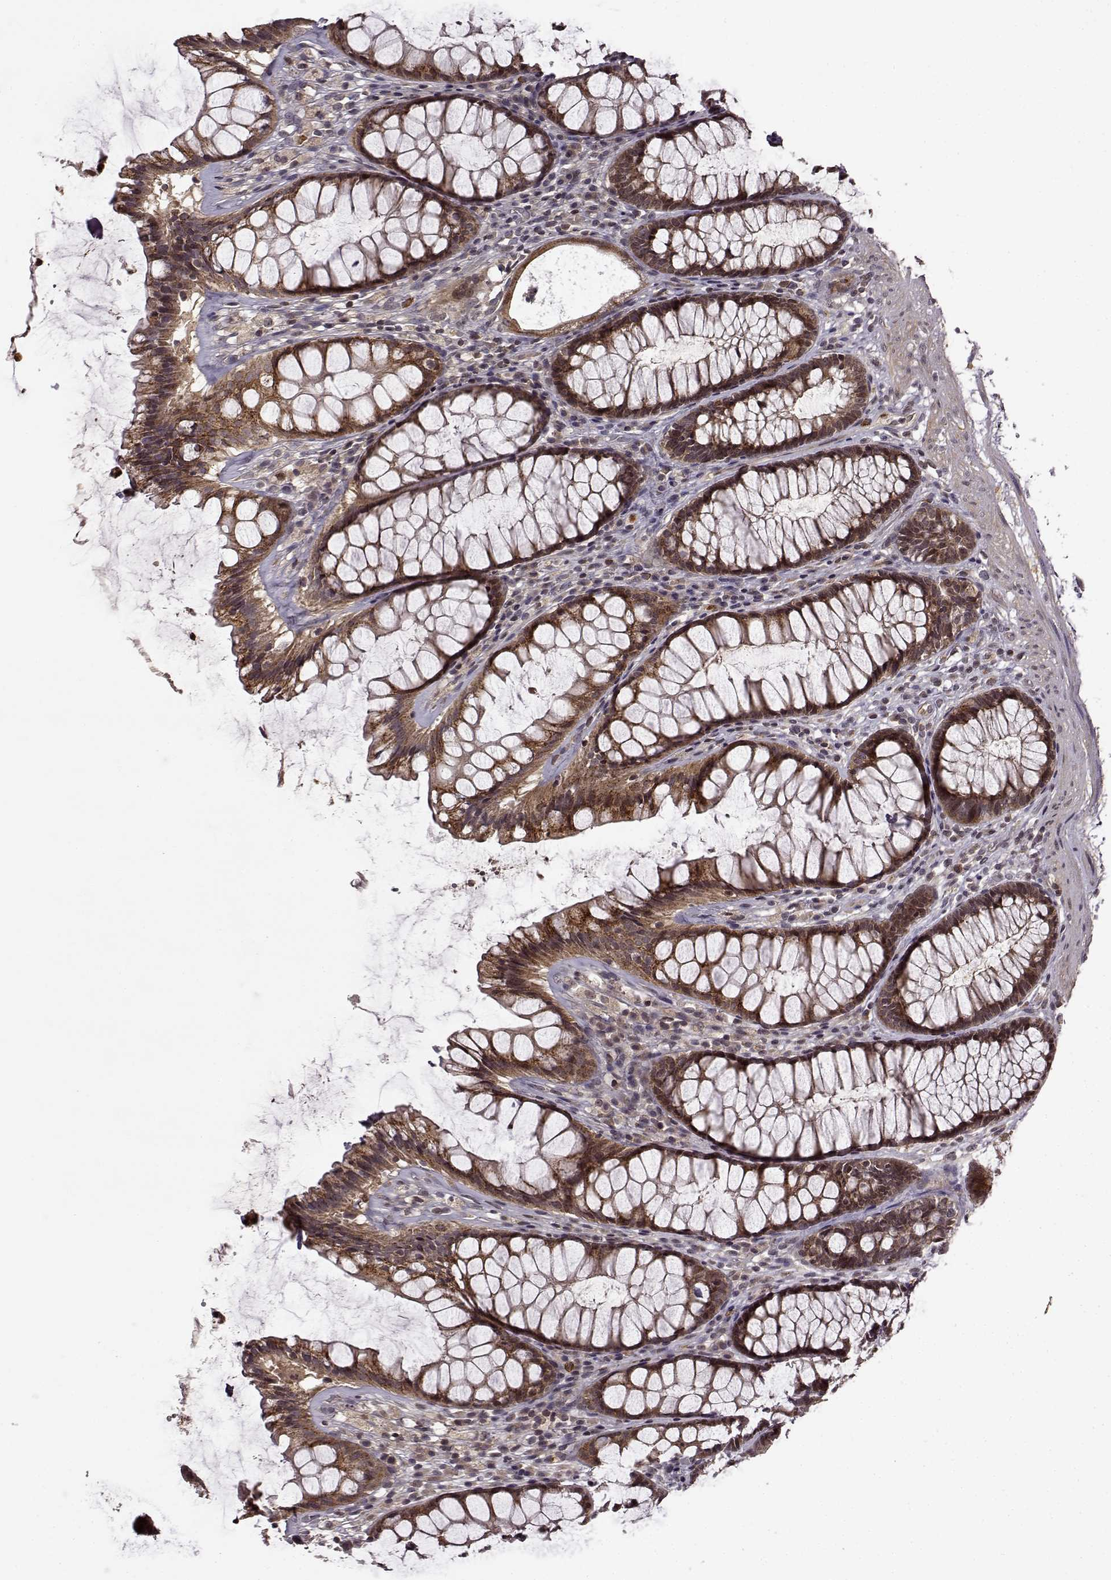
{"staining": {"intensity": "strong", "quantity": "25%-75%", "location": "cytoplasmic/membranous"}, "tissue": "rectum", "cell_type": "Glandular cells", "image_type": "normal", "snomed": [{"axis": "morphology", "description": "Normal tissue, NOS"}, {"axis": "topography", "description": "Rectum"}], "caption": "Immunohistochemical staining of unremarkable human rectum displays high levels of strong cytoplasmic/membranous positivity in approximately 25%-75% of glandular cells. Nuclei are stained in blue.", "gene": "TRMU", "patient": {"sex": "male", "age": 72}}